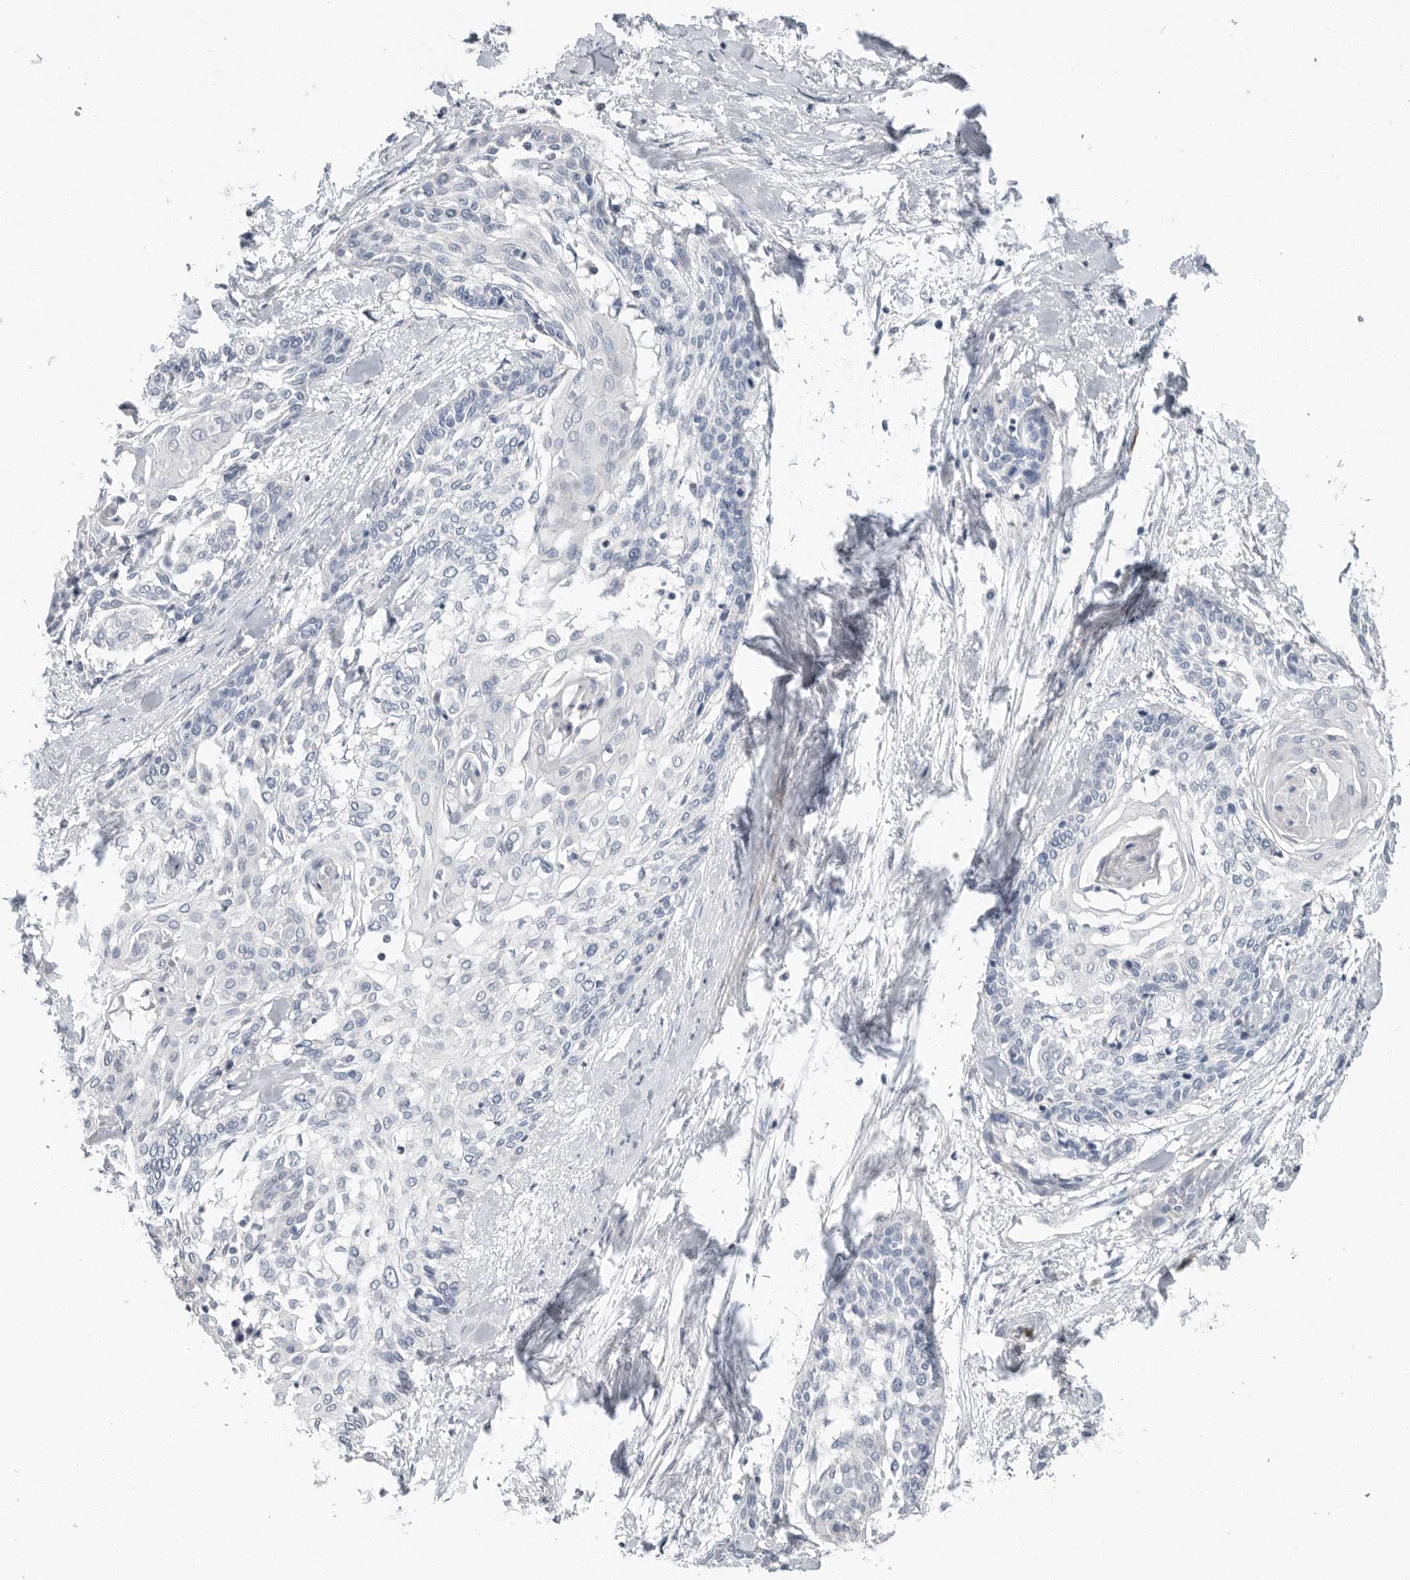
{"staining": {"intensity": "negative", "quantity": "none", "location": "none"}, "tissue": "cervical cancer", "cell_type": "Tumor cells", "image_type": "cancer", "snomed": [{"axis": "morphology", "description": "Squamous cell carcinoma, NOS"}, {"axis": "topography", "description": "Cervix"}], "caption": "Immunohistochemistry of human squamous cell carcinoma (cervical) reveals no positivity in tumor cells.", "gene": "PLN", "patient": {"sex": "female", "age": 57}}